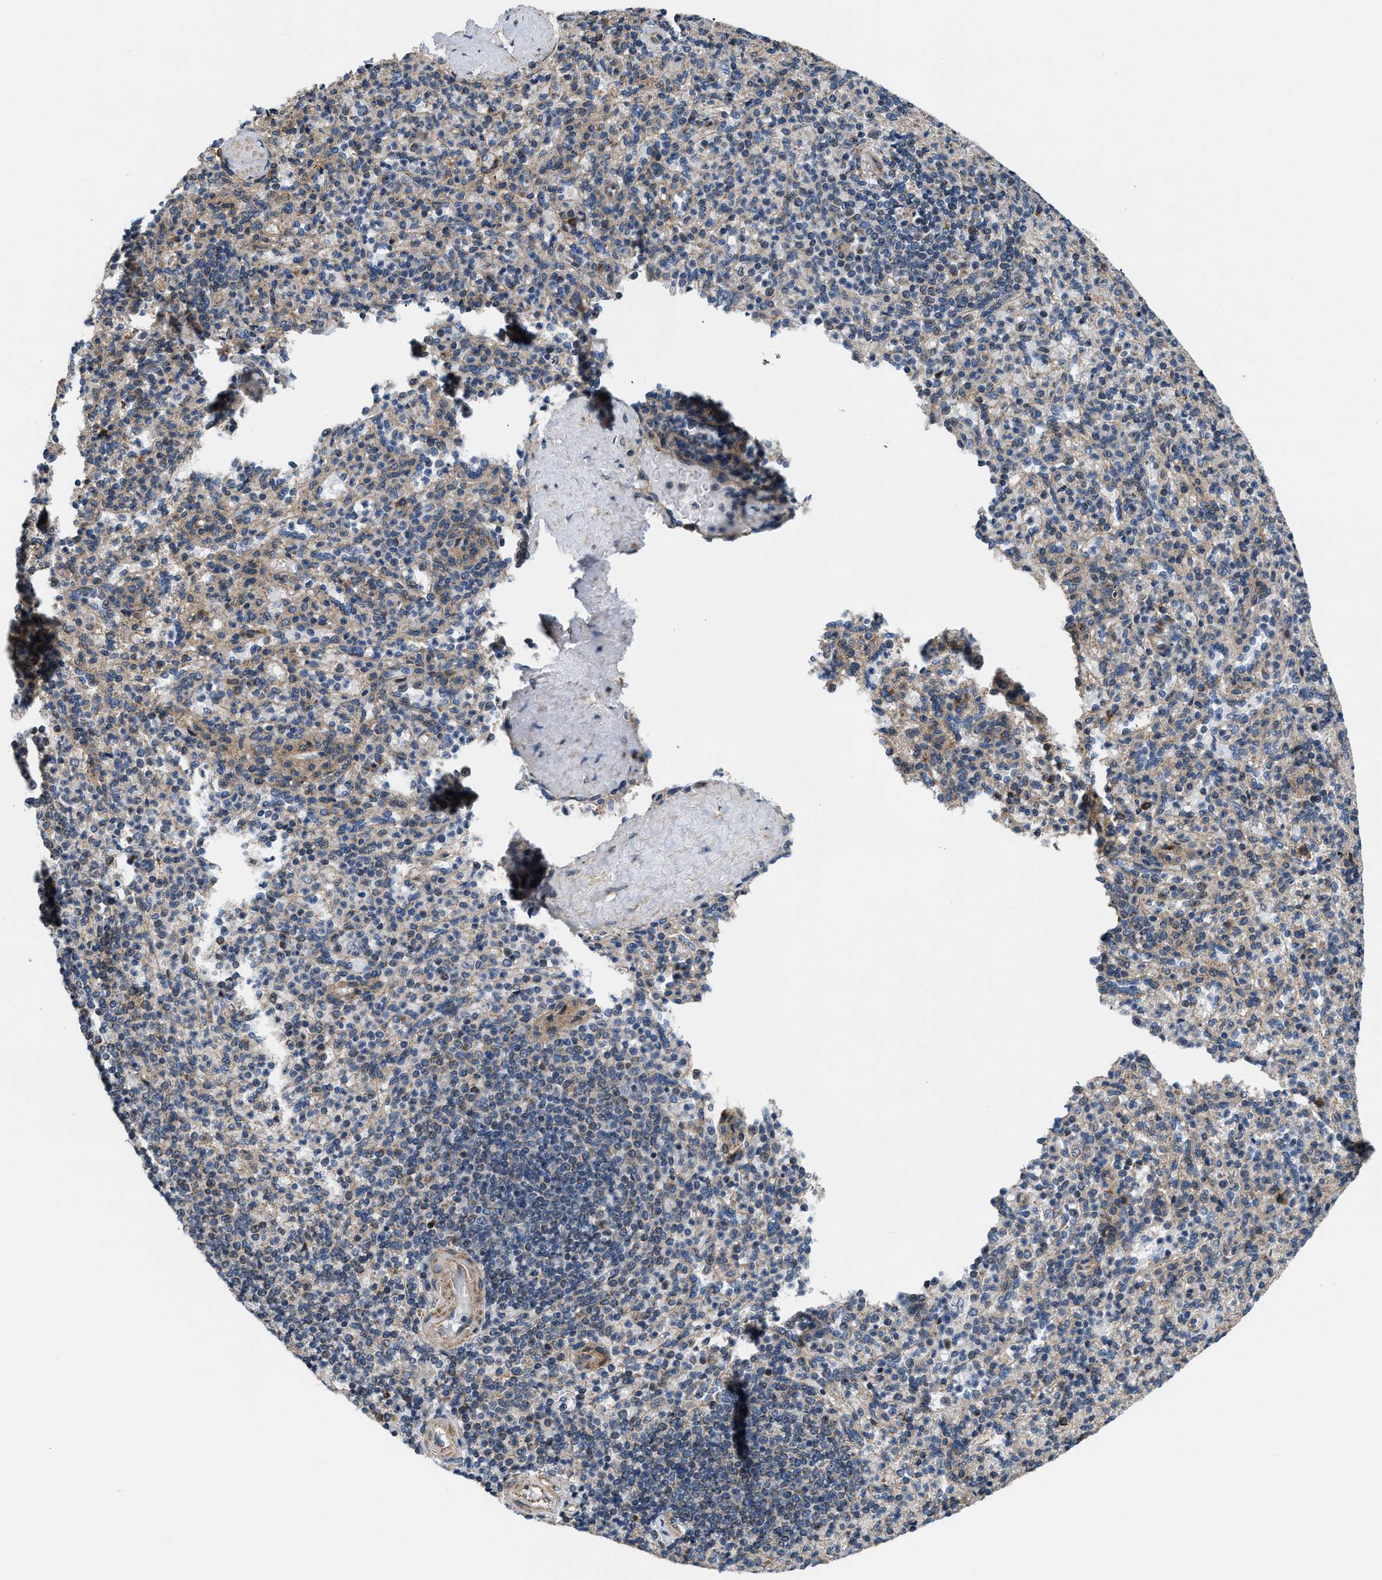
{"staining": {"intensity": "weak", "quantity": "<25%", "location": "cytoplasmic/membranous"}, "tissue": "spleen", "cell_type": "Cells in red pulp", "image_type": "normal", "snomed": [{"axis": "morphology", "description": "Normal tissue, NOS"}, {"axis": "topography", "description": "Spleen"}], "caption": "A histopathology image of spleen stained for a protein shows no brown staining in cells in red pulp.", "gene": "CEP128", "patient": {"sex": "male", "age": 36}}